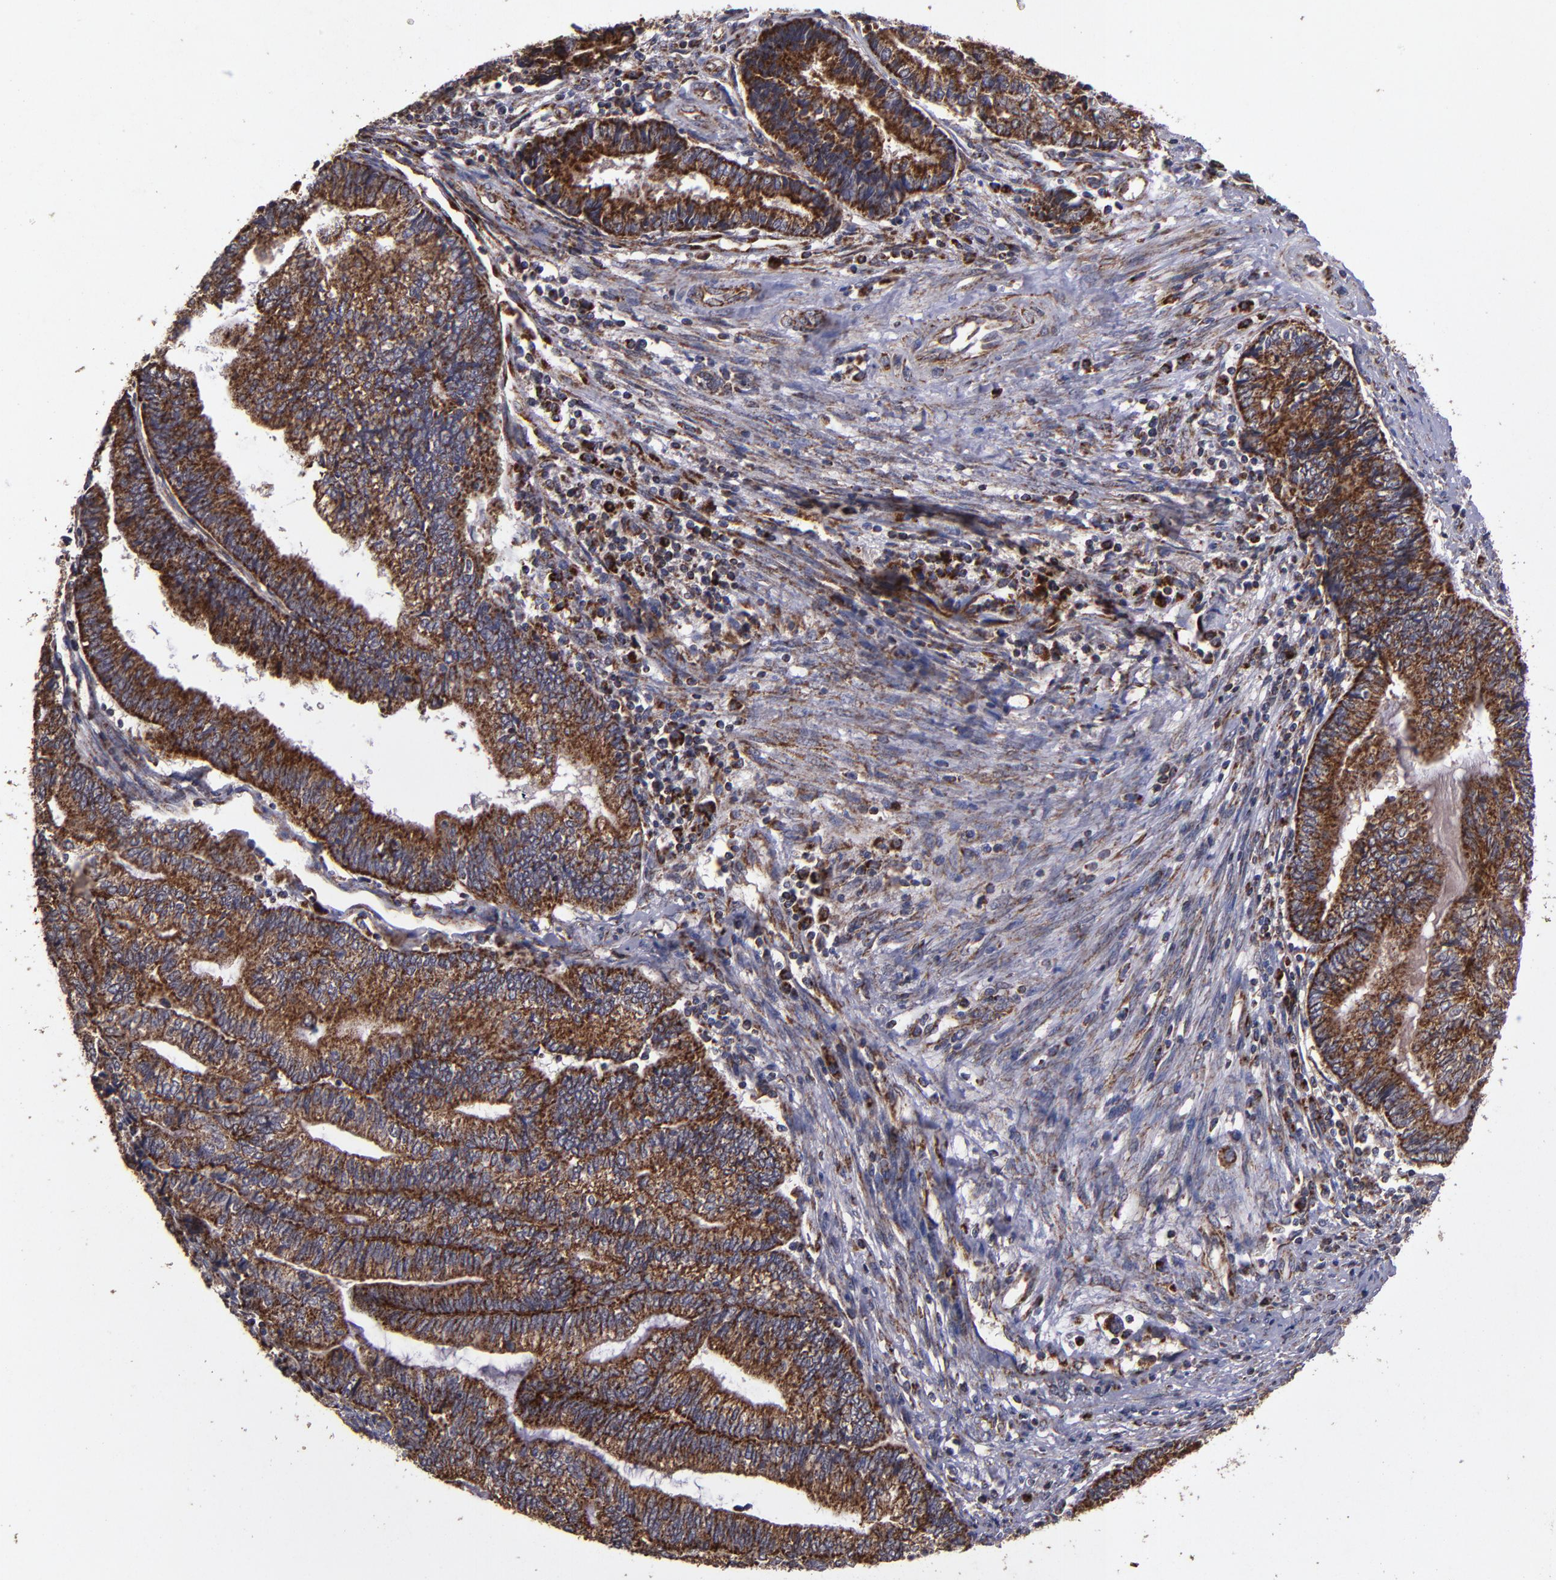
{"staining": {"intensity": "strong", "quantity": ">75%", "location": "cytoplasmic/membranous"}, "tissue": "endometrial cancer", "cell_type": "Tumor cells", "image_type": "cancer", "snomed": [{"axis": "morphology", "description": "Adenocarcinoma, NOS"}, {"axis": "topography", "description": "Uterus"}, {"axis": "topography", "description": "Endometrium"}], "caption": "Endometrial cancer (adenocarcinoma) tissue exhibits strong cytoplasmic/membranous expression in approximately >75% of tumor cells (IHC, brightfield microscopy, high magnification).", "gene": "TIMM9", "patient": {"sex": "female", "age": 70}}